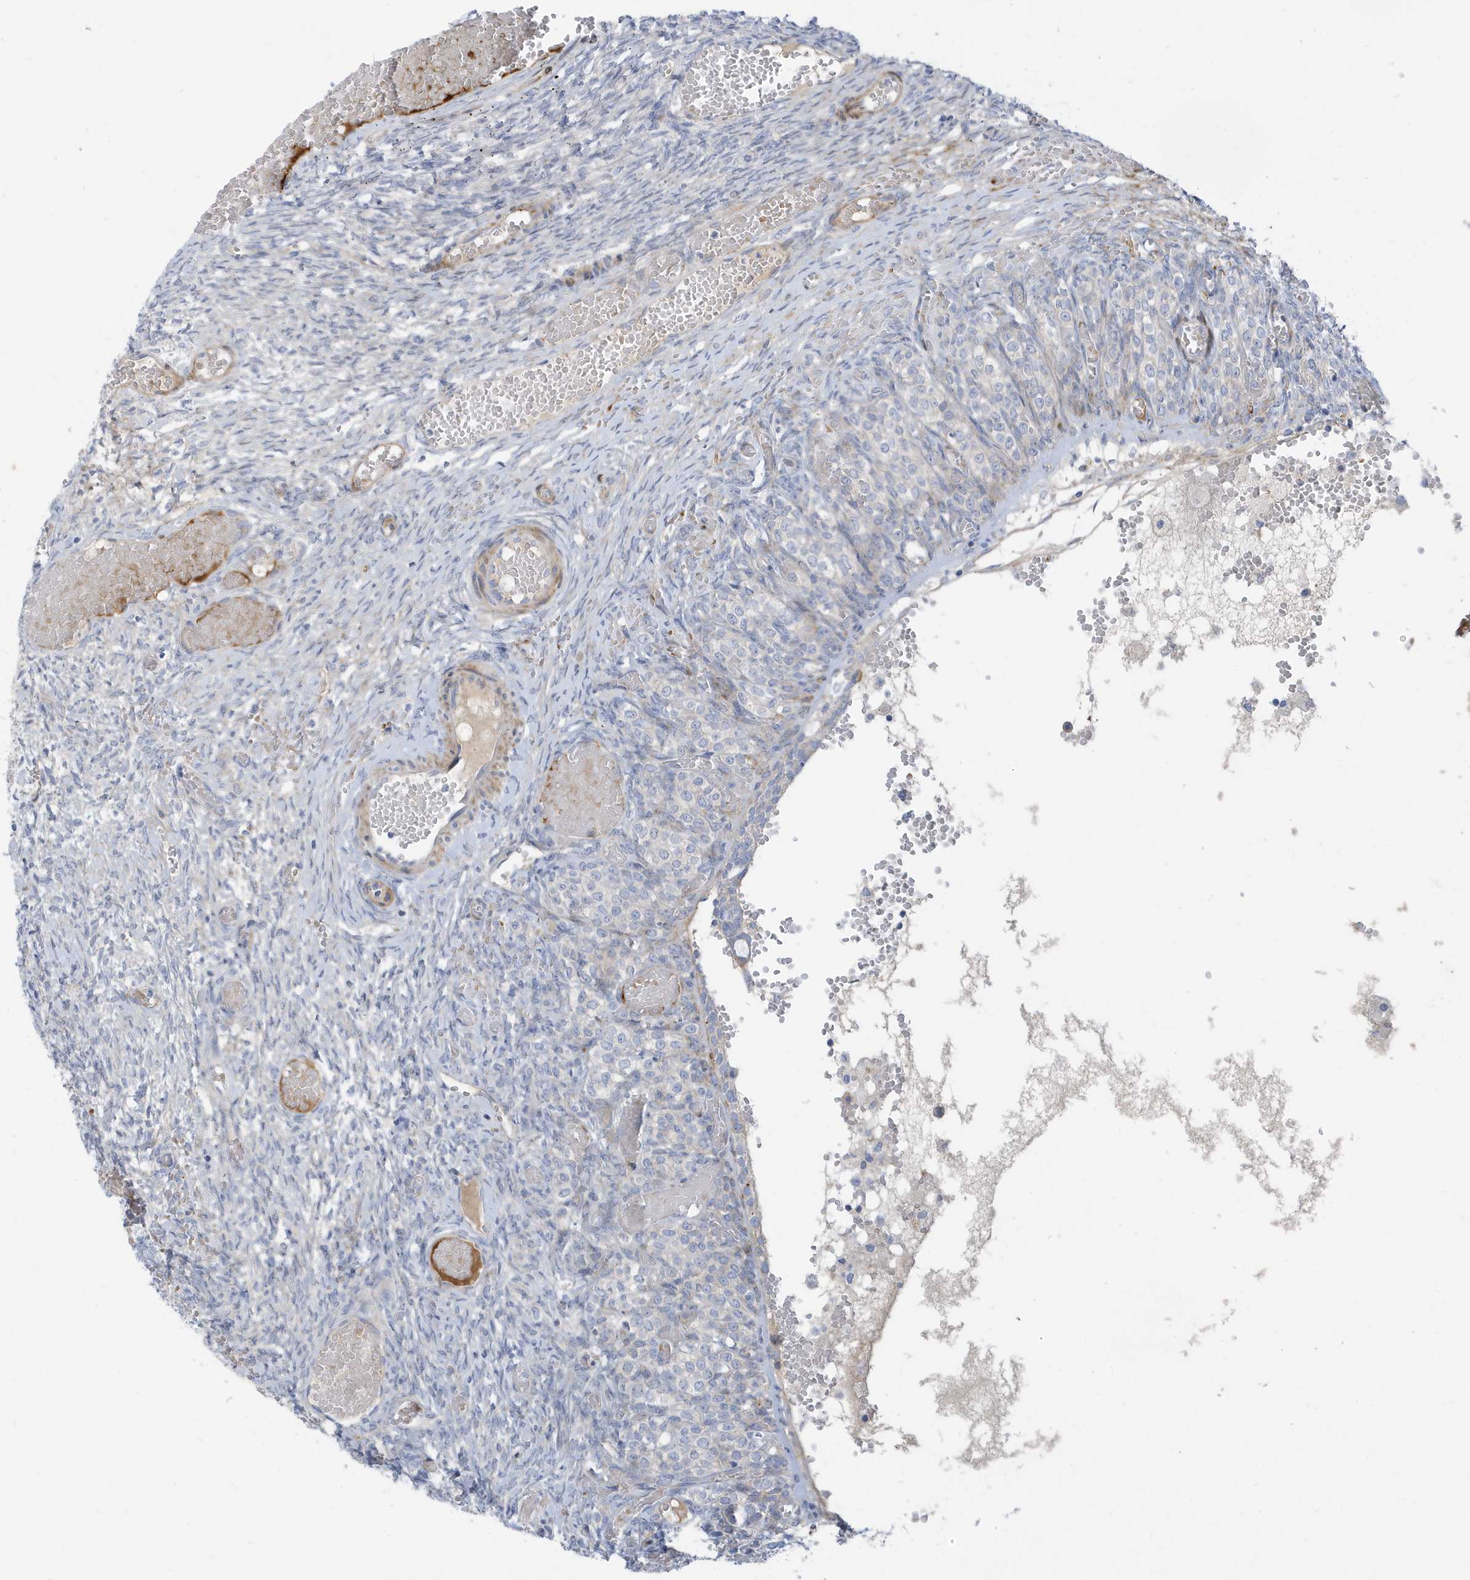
{"staining": {"intensity": "negative", "quantity": "none", "location": "none"}, "tissue": "ovary", "cell_type": "Ovarian stroma cells", "image_type": "normal", "snomed": [{"axis": "morphology", "description": "Adenocarcinoma, NOS"}, {"axis": "topography", "description": "Endometrium"}], "caption": "Benign ovary was stained to show a protein in brown. There is no significant positivity in ovarian stroma cells. (Immunohistochemistry (ihc), brightfield microscopy, high magnification).", "gene": "ATP13A5", "patient": {"sex": "female", "age": 32}}